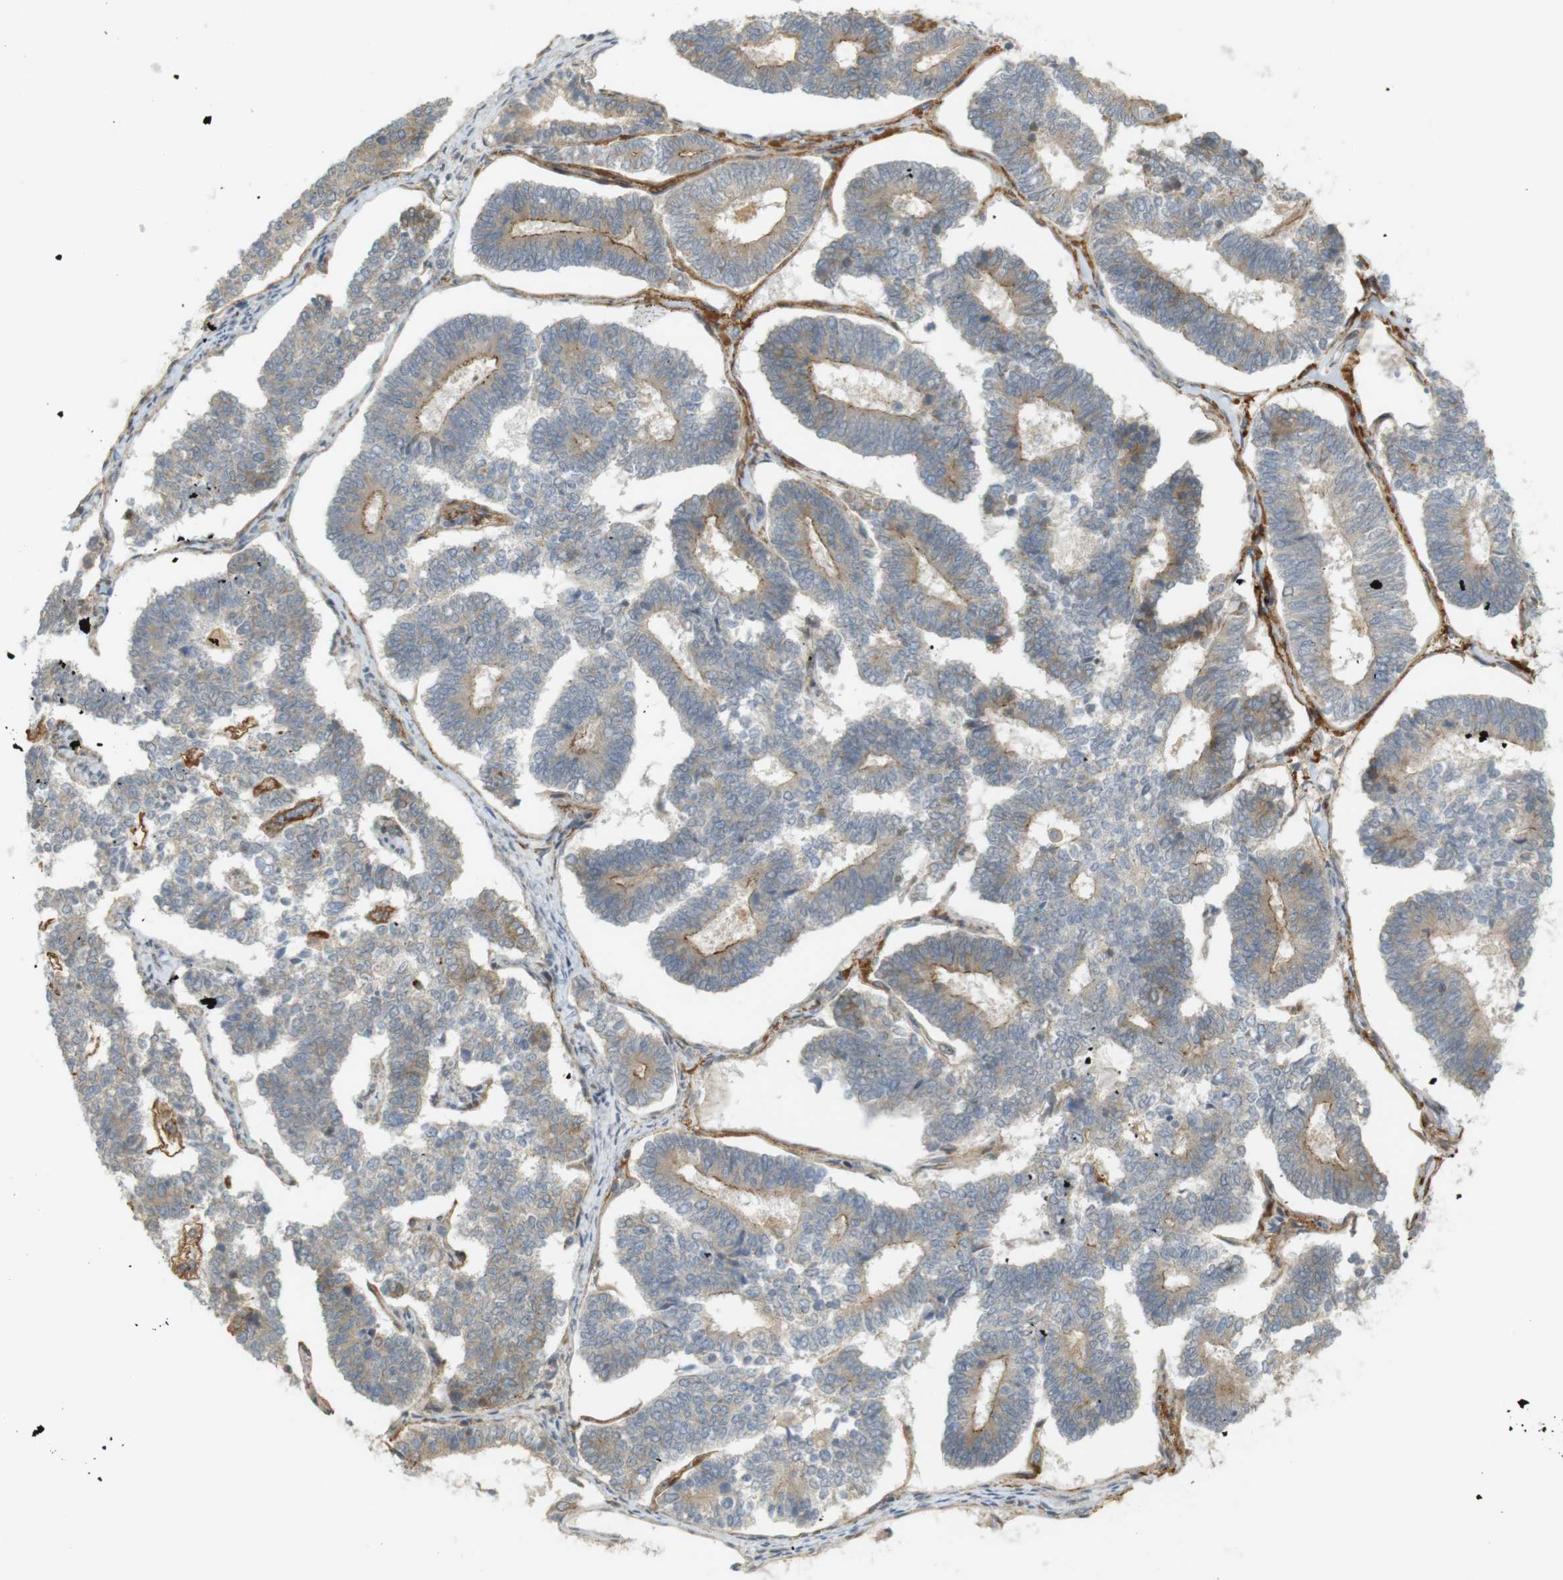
{"staining": {"intensity": "moderate", "quantity": "25%-75%", "location": "cytoplasmic/membranous"}, "tissue": "endometrial cancer", "cell_type": "Tumor cells", "image_type": "cancer", "snomed": [{"axis": "morphology", "description": "Adenocarcinoma, NOS"}, {"axis": "topography", "description": "Endometrium"}], "caption": "The image reveals immunohistochemical staining of endometrial adenocarcinoma. There is moderate cytoplasmic/membranous expression is seen in about 25%-75% of tumor cells.", "gene": "CLRN3", "patient": {"sex": "female", "age": 70}}